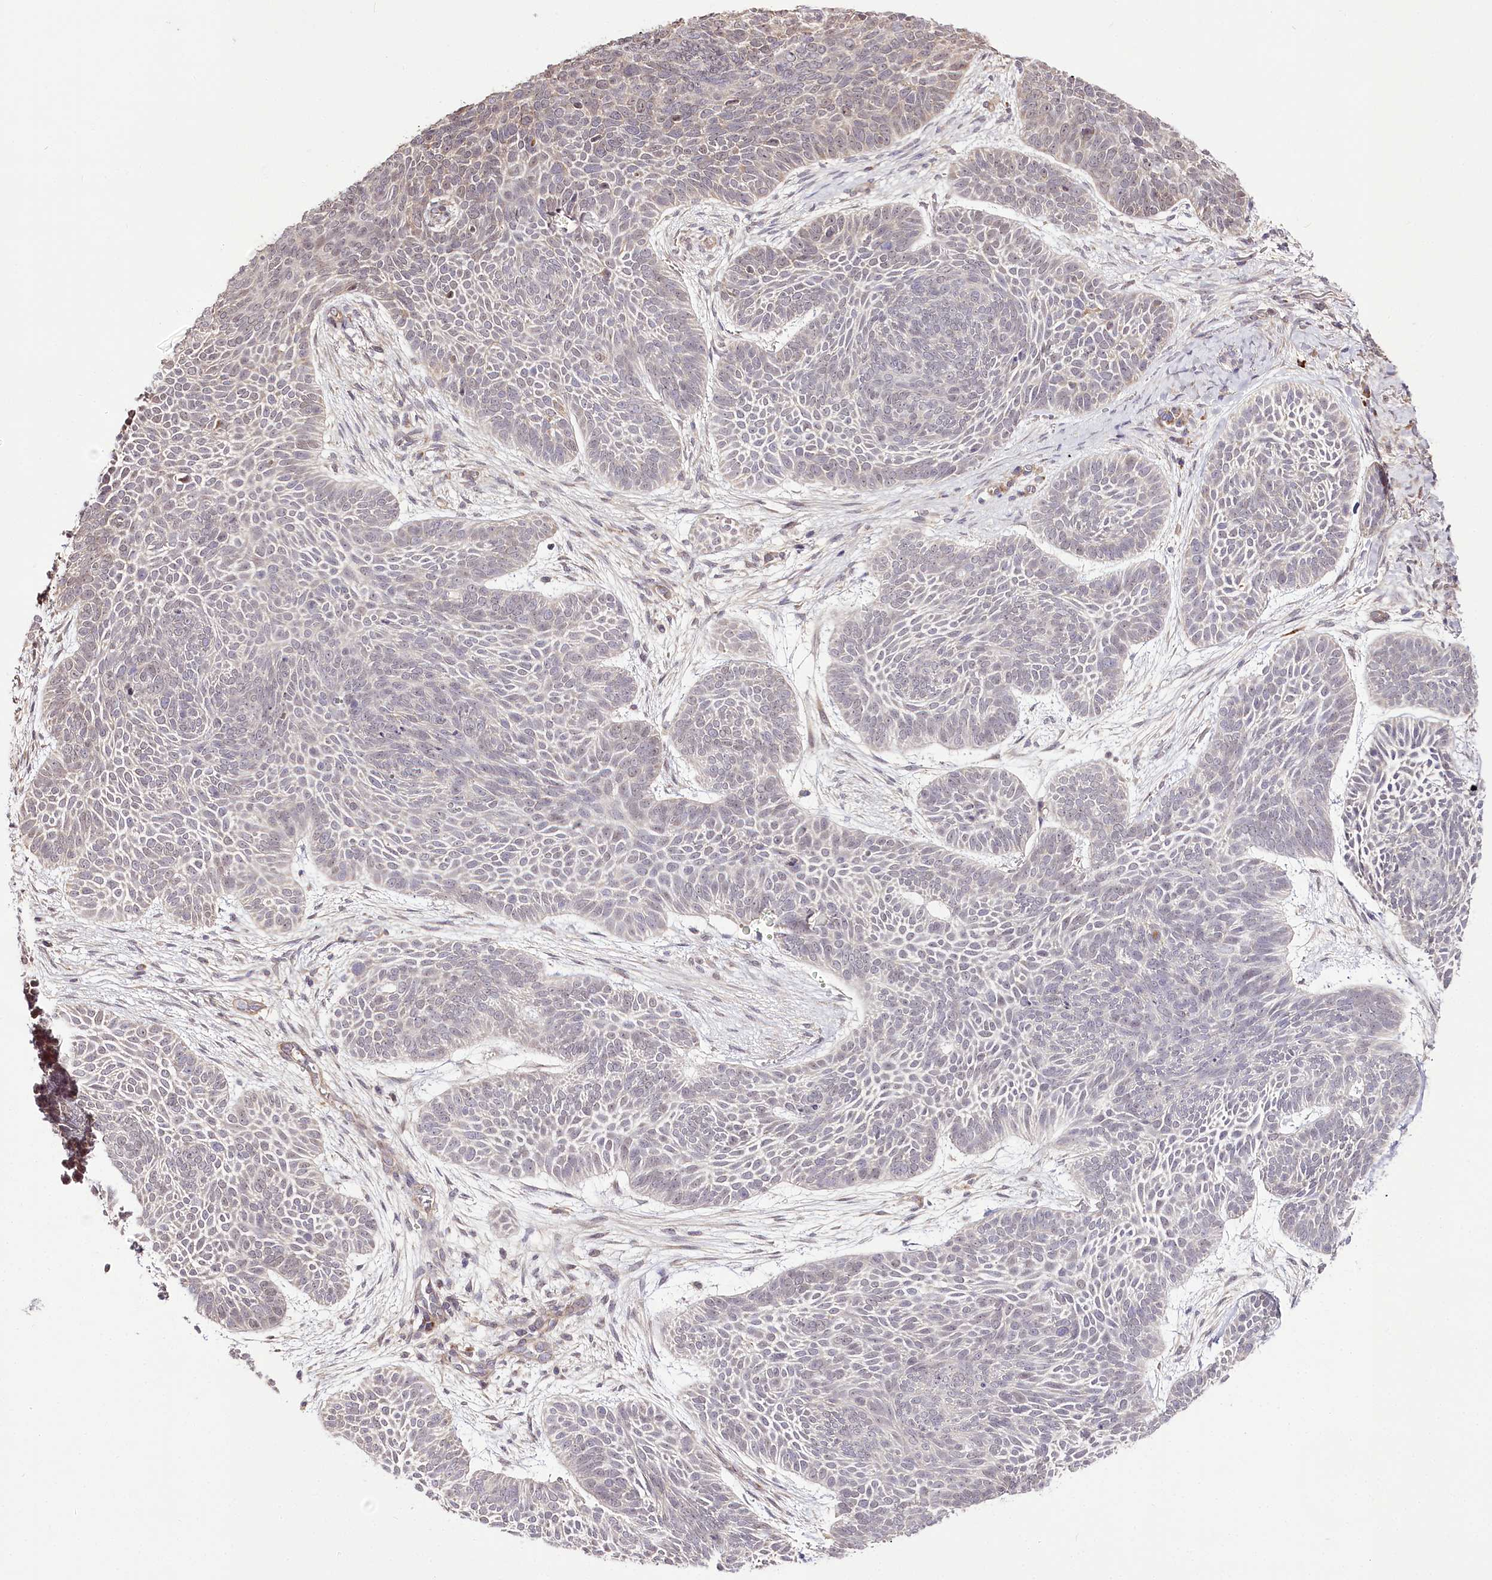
{"staining": {"intensity": "negative", "quantity": "none", "location": "none"}, "tissue": "skin cancer", "cell_type": "Tumor cells", "image_type": "cancer", "snomed": [{"axis": "morphology", "description": "Basal cell carcinoma"}, {"axis": "topography", "description": "Skin"}], "caption": "Tumor cells are negative for protein expression in human basal cell carcinoma (skin).", "gene": "ZNF226", "patient": {"sex": "male", "age": 85}}